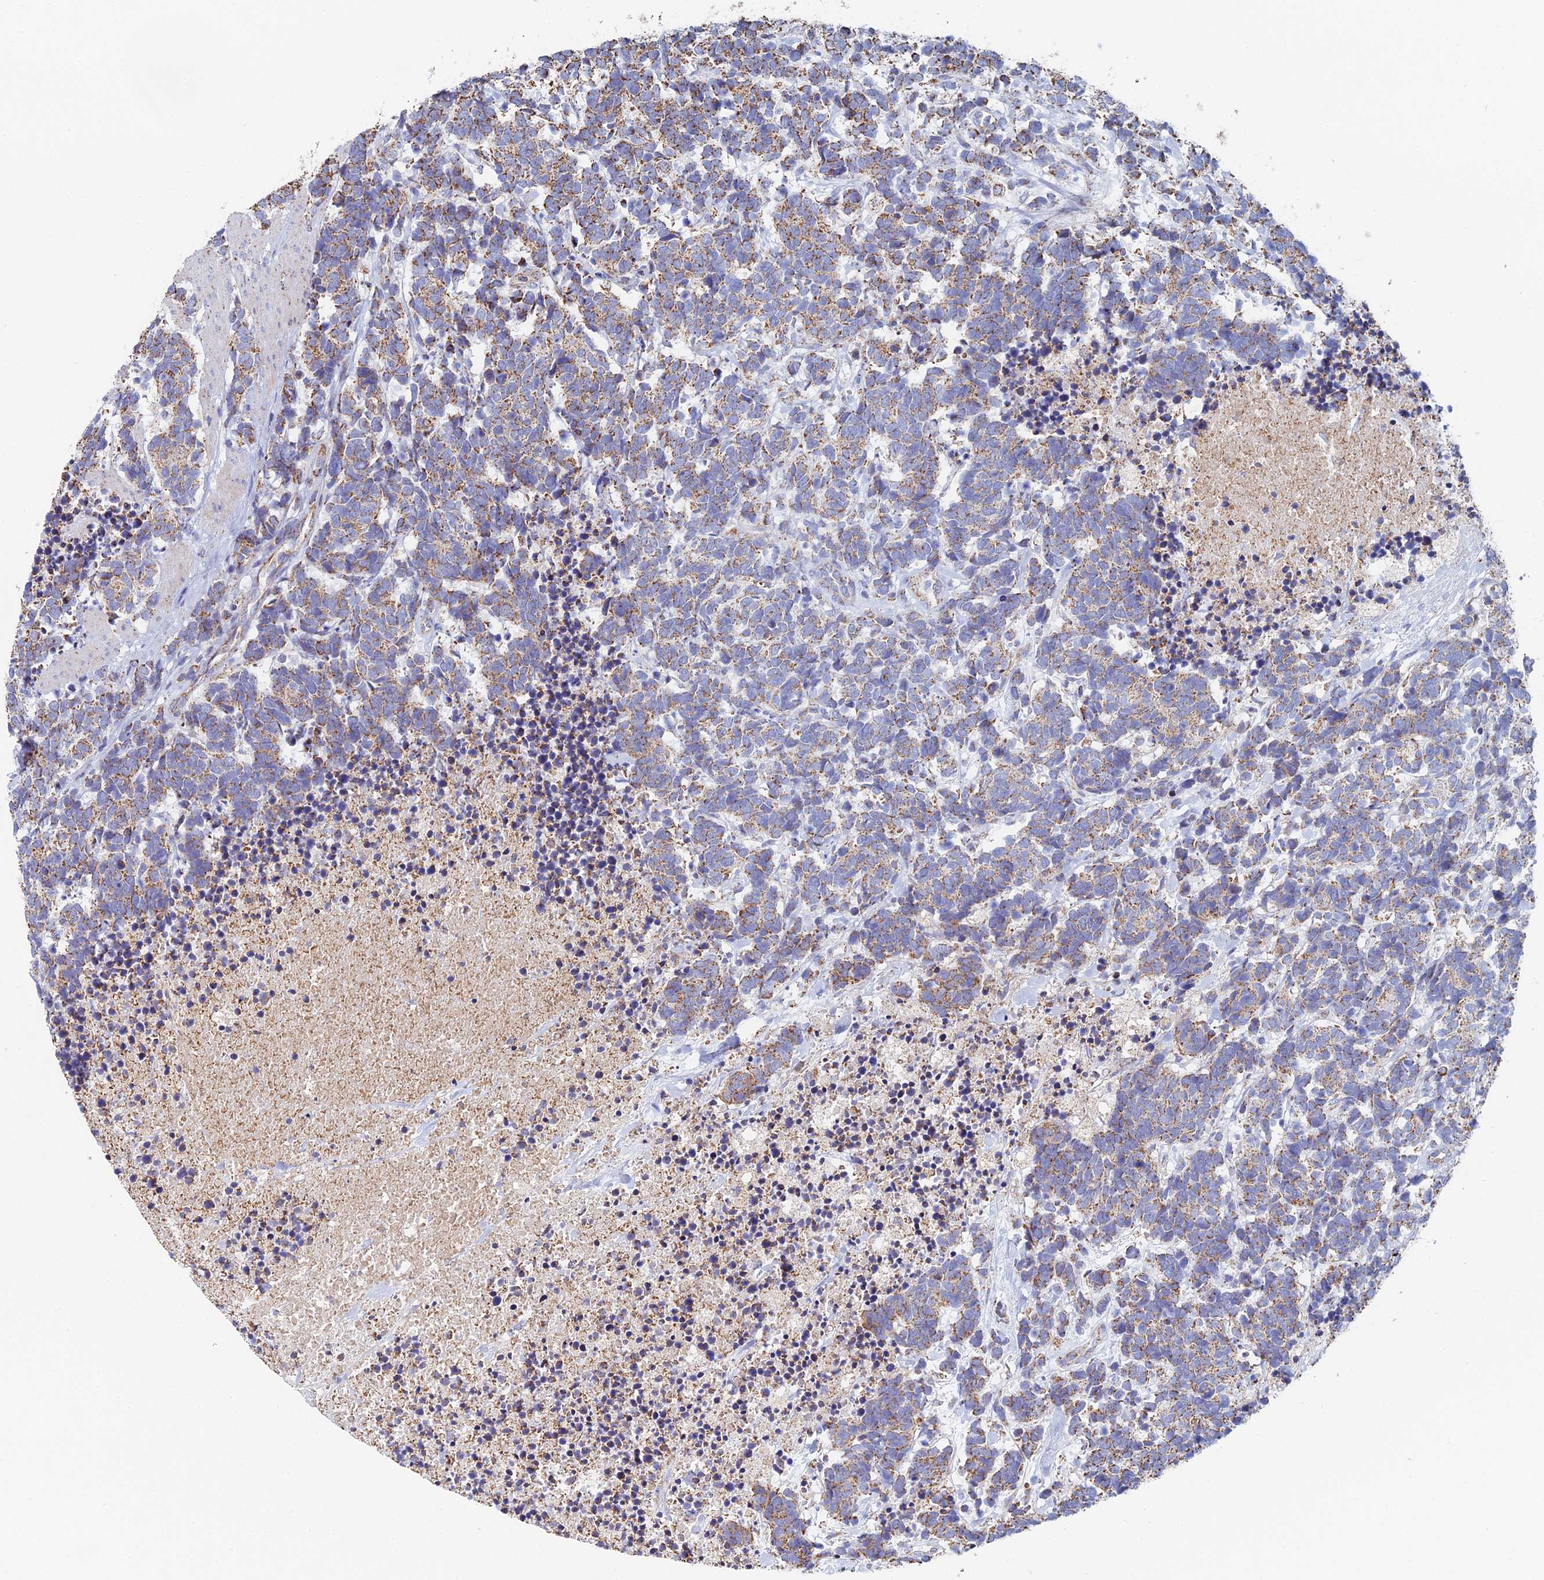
{"staining": {"intensity": "moderate", "quantity": ">75%", "location": "cytoplasmic/membranous"}, "tissue": "carcinoid", "cell_type": "Tumor cells", "image_type": "cancer", "snomed": [{"axis": "morphology", "description": "Carcinoma, NOS"}, {"axis": "morphology", "description": "Carcinoid, malignant, NOS"}, {"axis": "topography", "description": "Prostate"}], "caption": "Protein expression analysis of carcinoid demonstrates moderate cytoplasmic/membranous expression in approximately >75% of tumor cells.", "gene": "SPOCK2", "patient": {"sex": "male", "age": 57}}